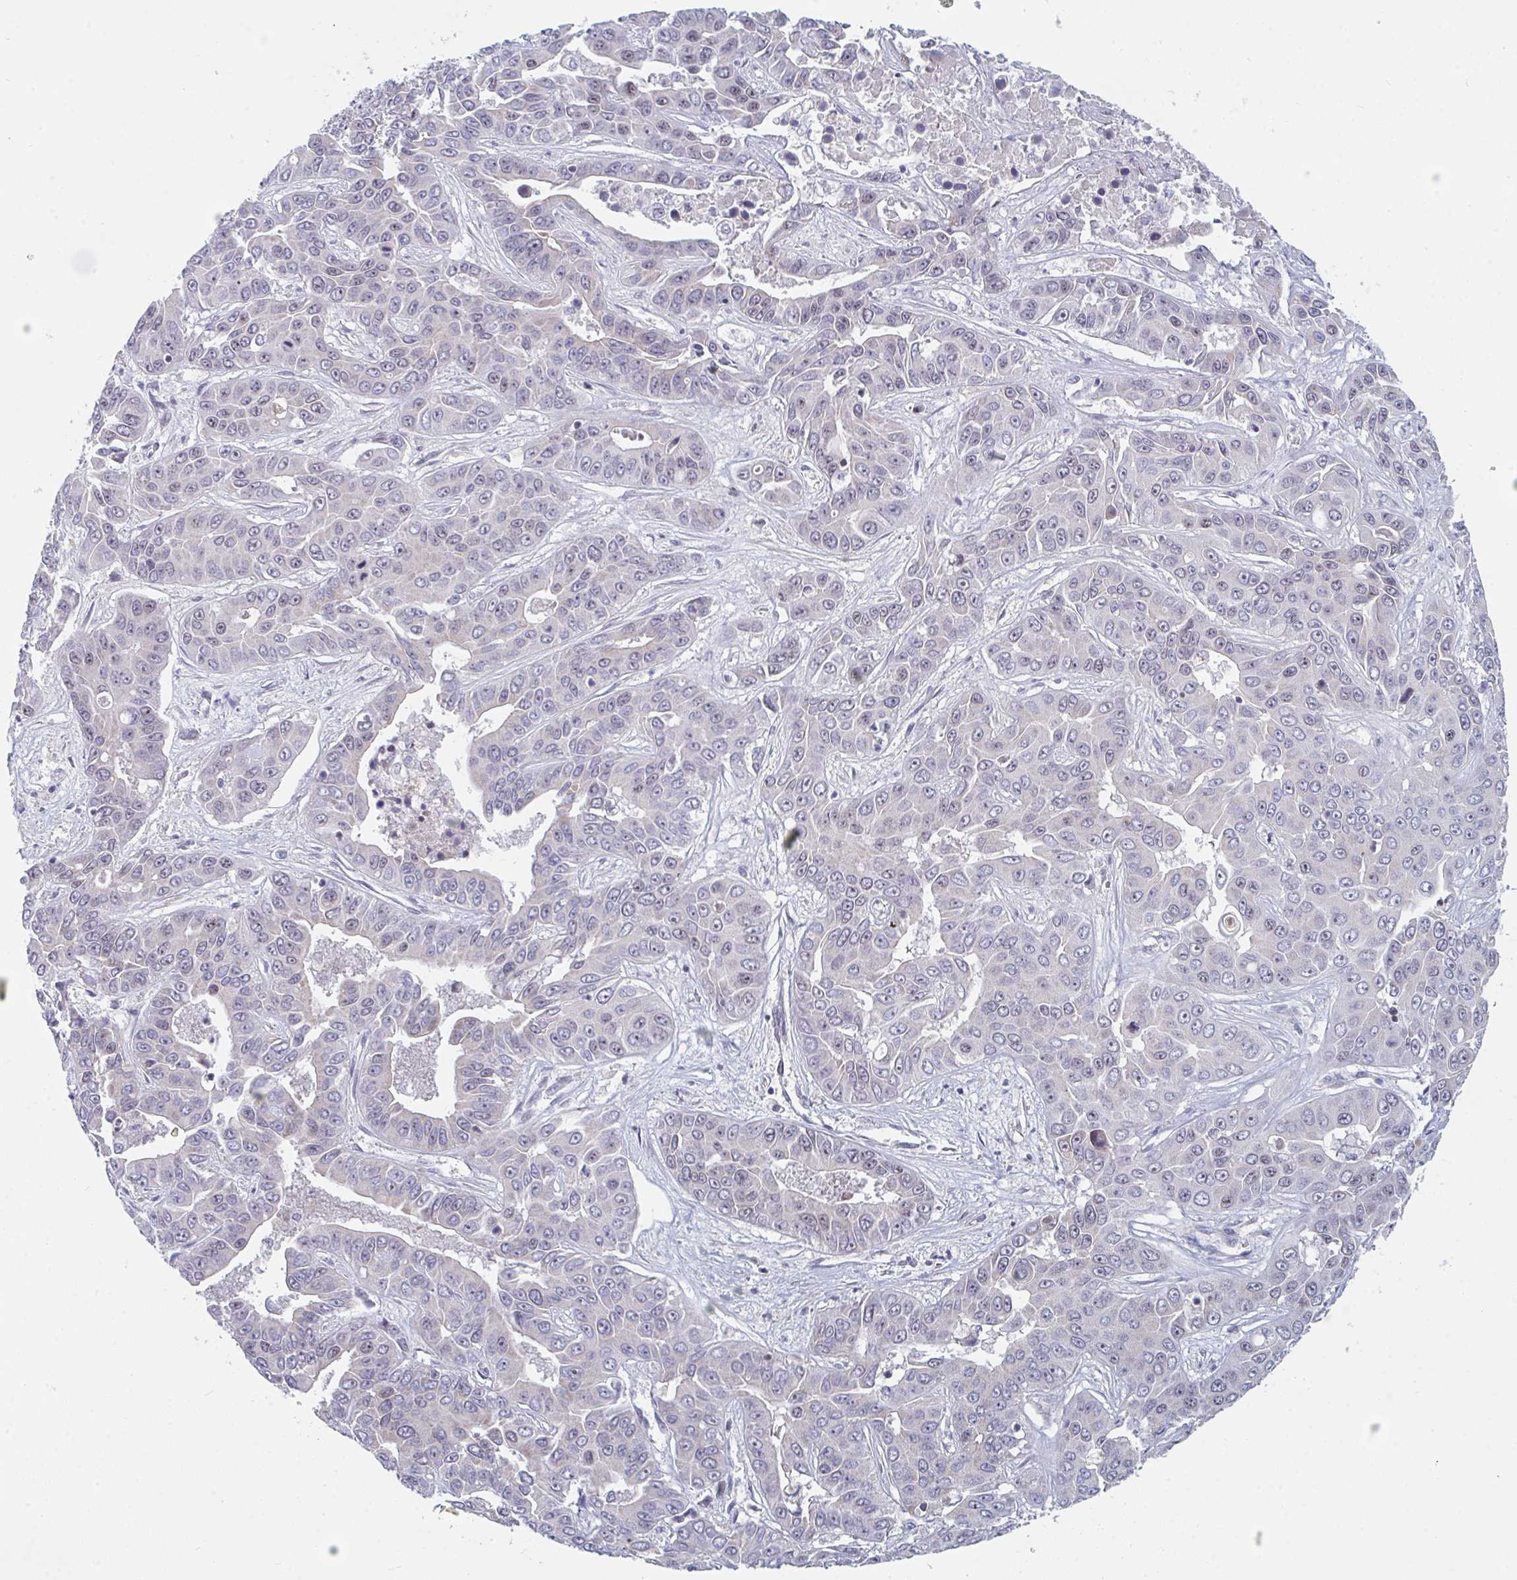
{"staining": {"intensity": "negative", "quantity": "none", "location": "none"}, "tissue": "liver cancer", "cell_type": "Tumor cells", "image_type": "cancer", "snomed": [{"axis": "morphology", "description": "Cholangiocarcinoma"}, {"axis": "topography", "description": "Liver"}], "caption": "IHC histopathology image of neoplastic tissue: human cholangiocarcinoma (liver) stained with DAB demonstrates no significant protein positivity in tumor cells.", "gene": "CENPT", "patient": {"sex": "female", "age": 52}}